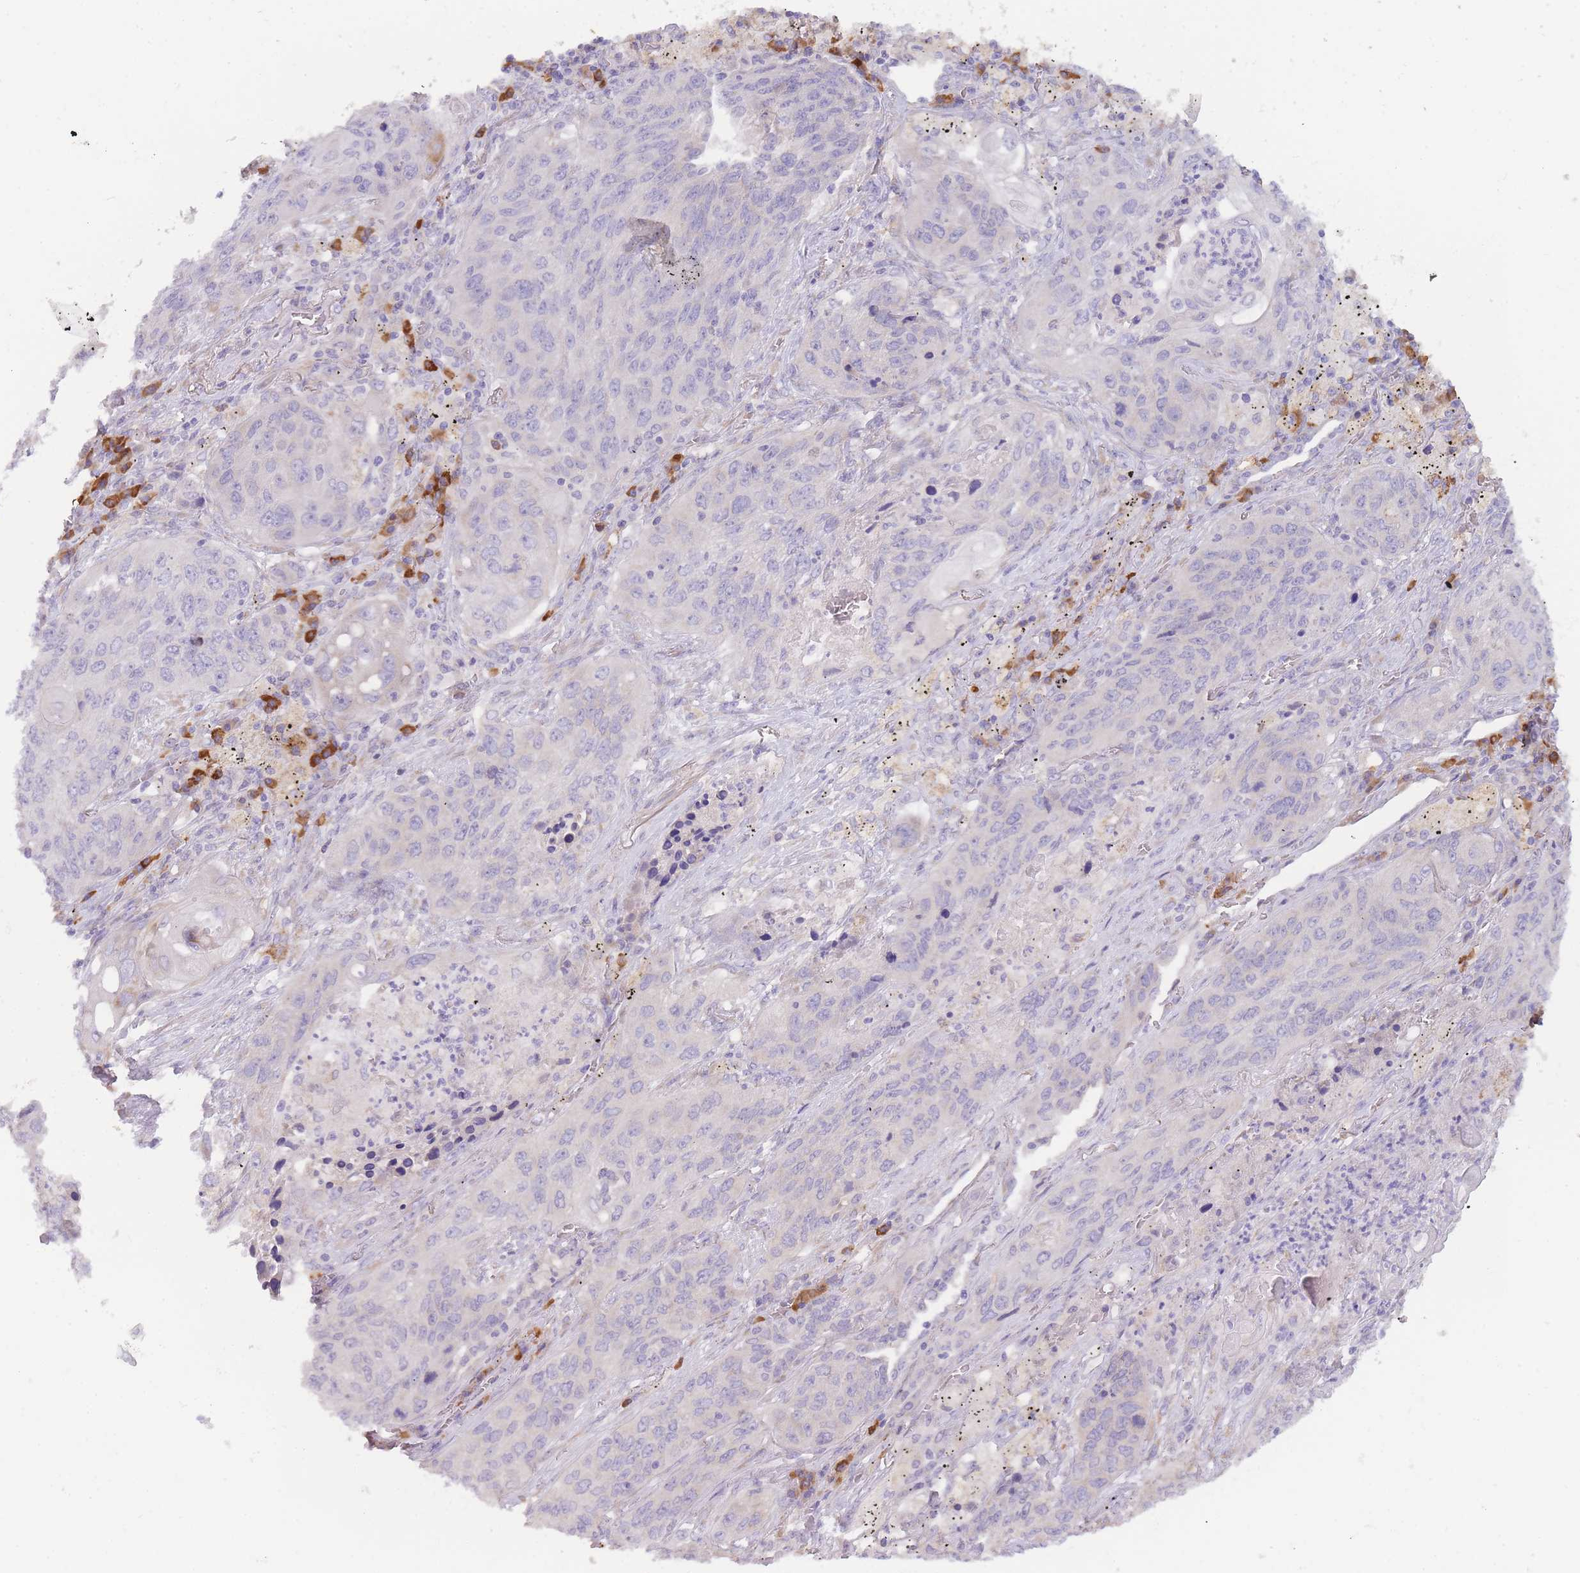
{"staining": {"intensity": "negative", "quantity": "none", "location": "none"}, "tissue": "lung cancer", "cell_type": "Tumor cells", "image_type": "cancer", "snomed": [{"axis": "morphology", "description": "Squamous cell carcinoma, NOS"}, {"axis": "topography", "description": "Lung"}], "caption": "DAB immunohistochemical staining of lung cancer (squamous cell carcinoma) demonstrates no significant staining in tumor cells.", "gene": "SLC35E4", "patient": {"sex": "female", "age": 63}}